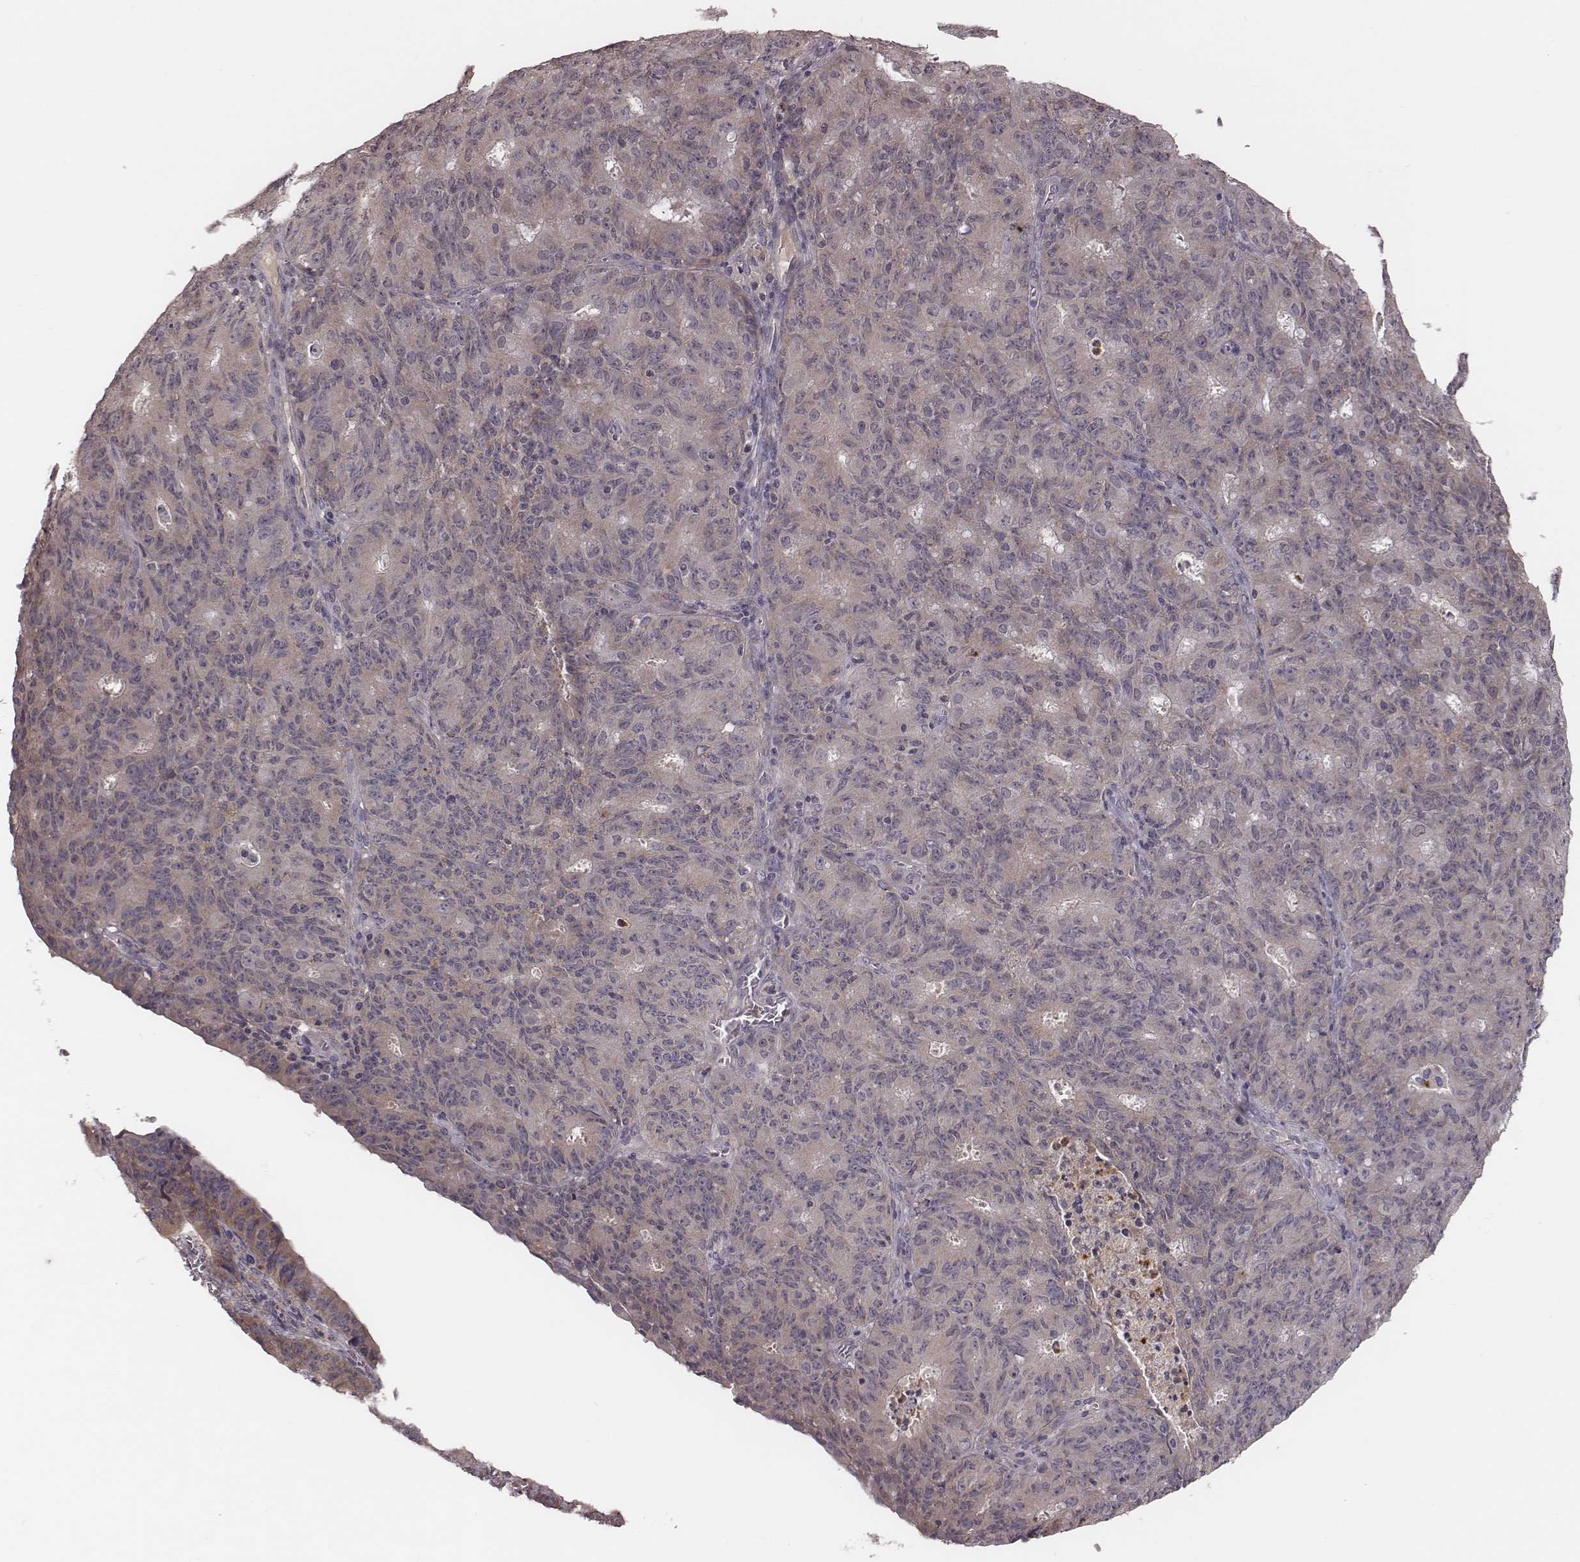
{"staining": {"intensity": "moderate", "quantity": "25%-75%", "location": "cytoplasmic/membranous"}, "tissue": "ovarian cancer", "cell_type": "Tumor cells", "image_type": "cancer", "snomed": [{"axis": "morphology", "description": "Carcinoma, endometroid"}, {"axis": "topography", "description": "Ovary"}], "caption": "Human ovarian endometroid carcinoma stained with a protein marker exhibits moderate staining in tumor cells.", "gene": "P2RX5", "patient": {"sex": "female", "age": 42}}